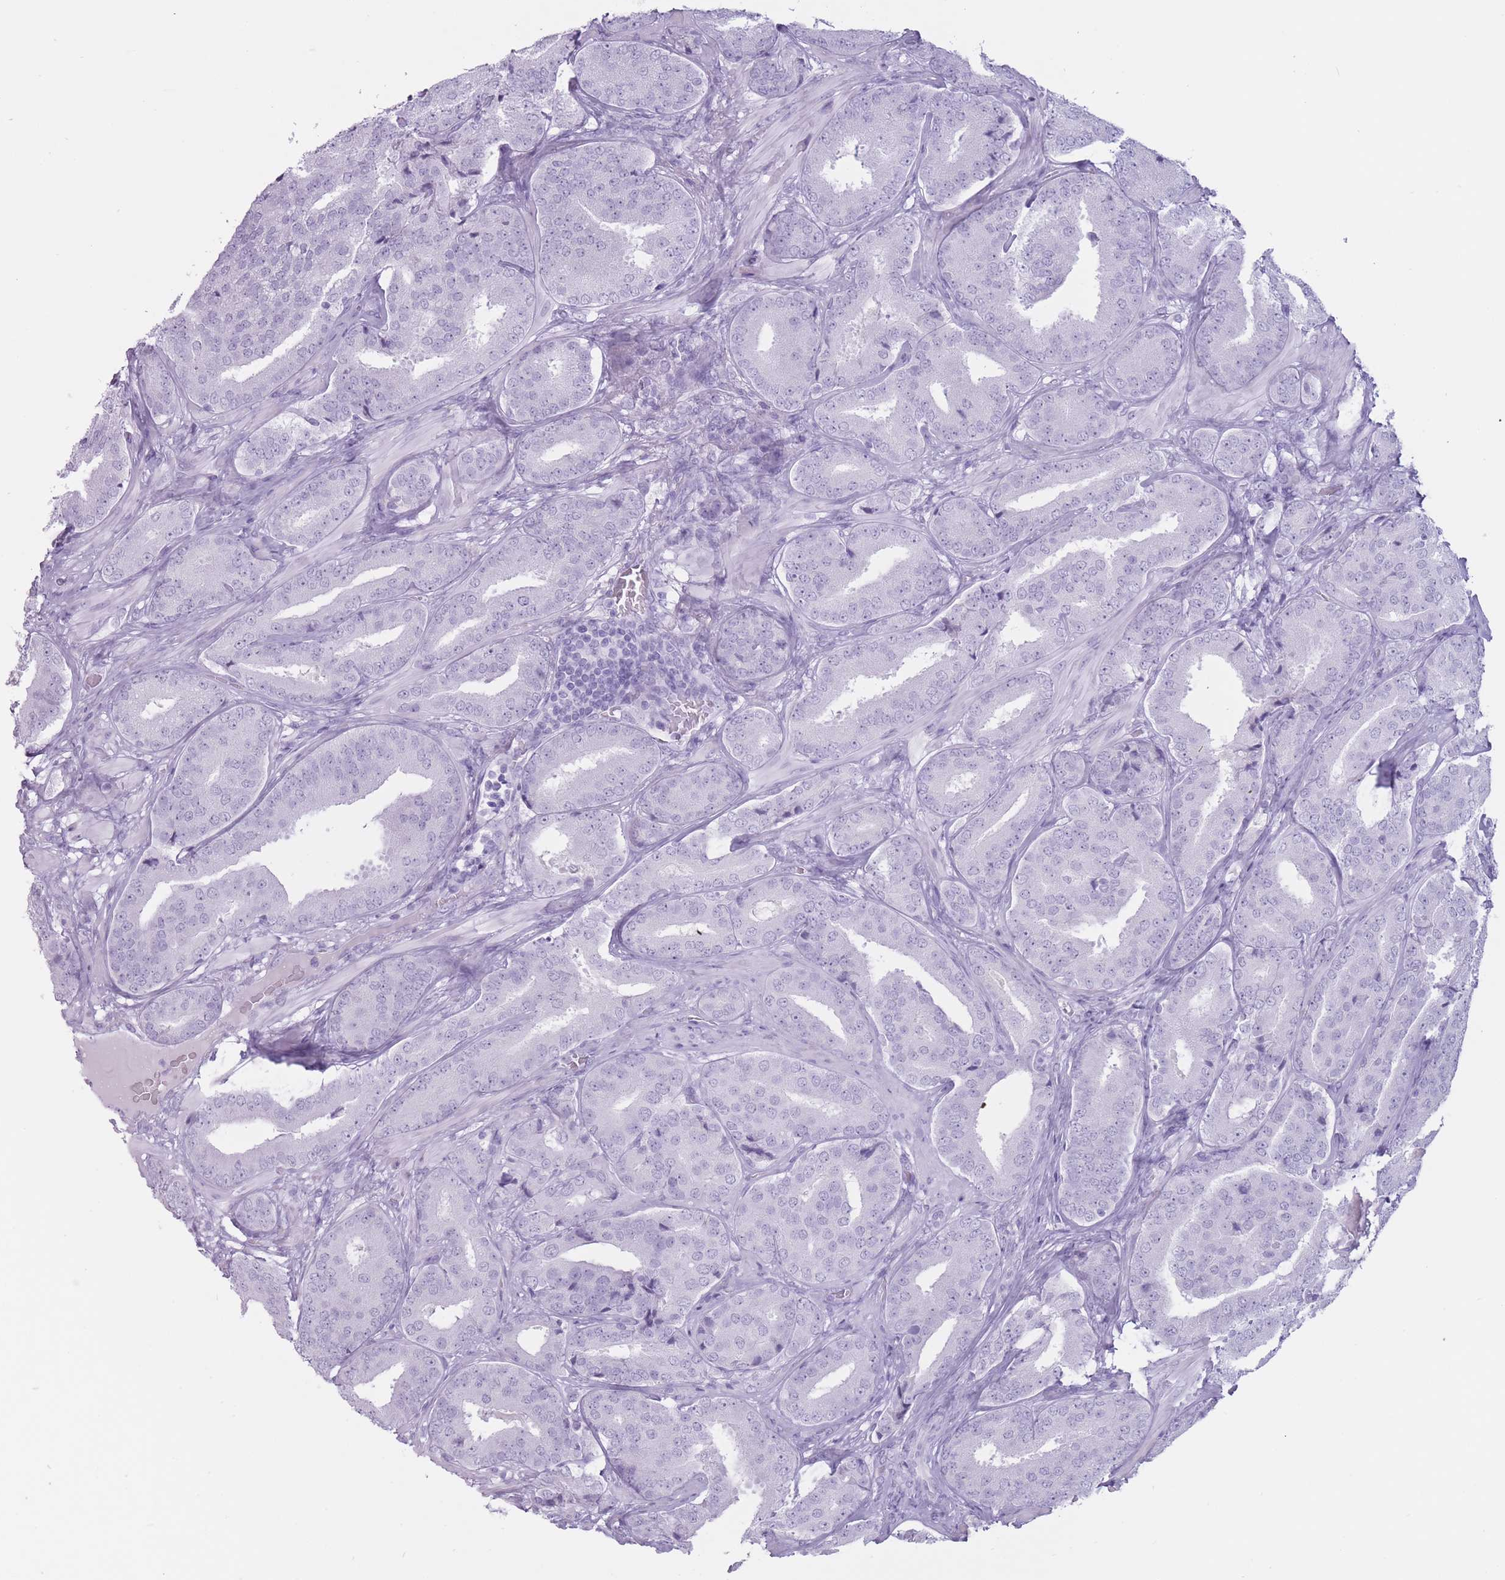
{"staining": {"intensity": "negative", "quantity": "none", "location": "none"}, "tissue": "prostate cancer", "cell_type": "Tumor cells", "image_type": "cancer", "snomed": [{"axis": "morphology", "description": "Adenocarcinoma, High grade"}, {"axis": "topography", "description": "Prostate"}], "caption": "This image is of prostate cancer (adenocarcinoma (high-grade)) stained with immunohistochemistry (IHC) to label a protein in brown with the nuclei are counter-stained blue. There is no staining in tumor cells. The staining was performed using DAB to visualize the protein expression in brown, while the nuclei were stained in blue with hematoxylin (Magnification: 20x).", "gene": "PNMA3", "patient": {"sex": "male", "age": 63}}